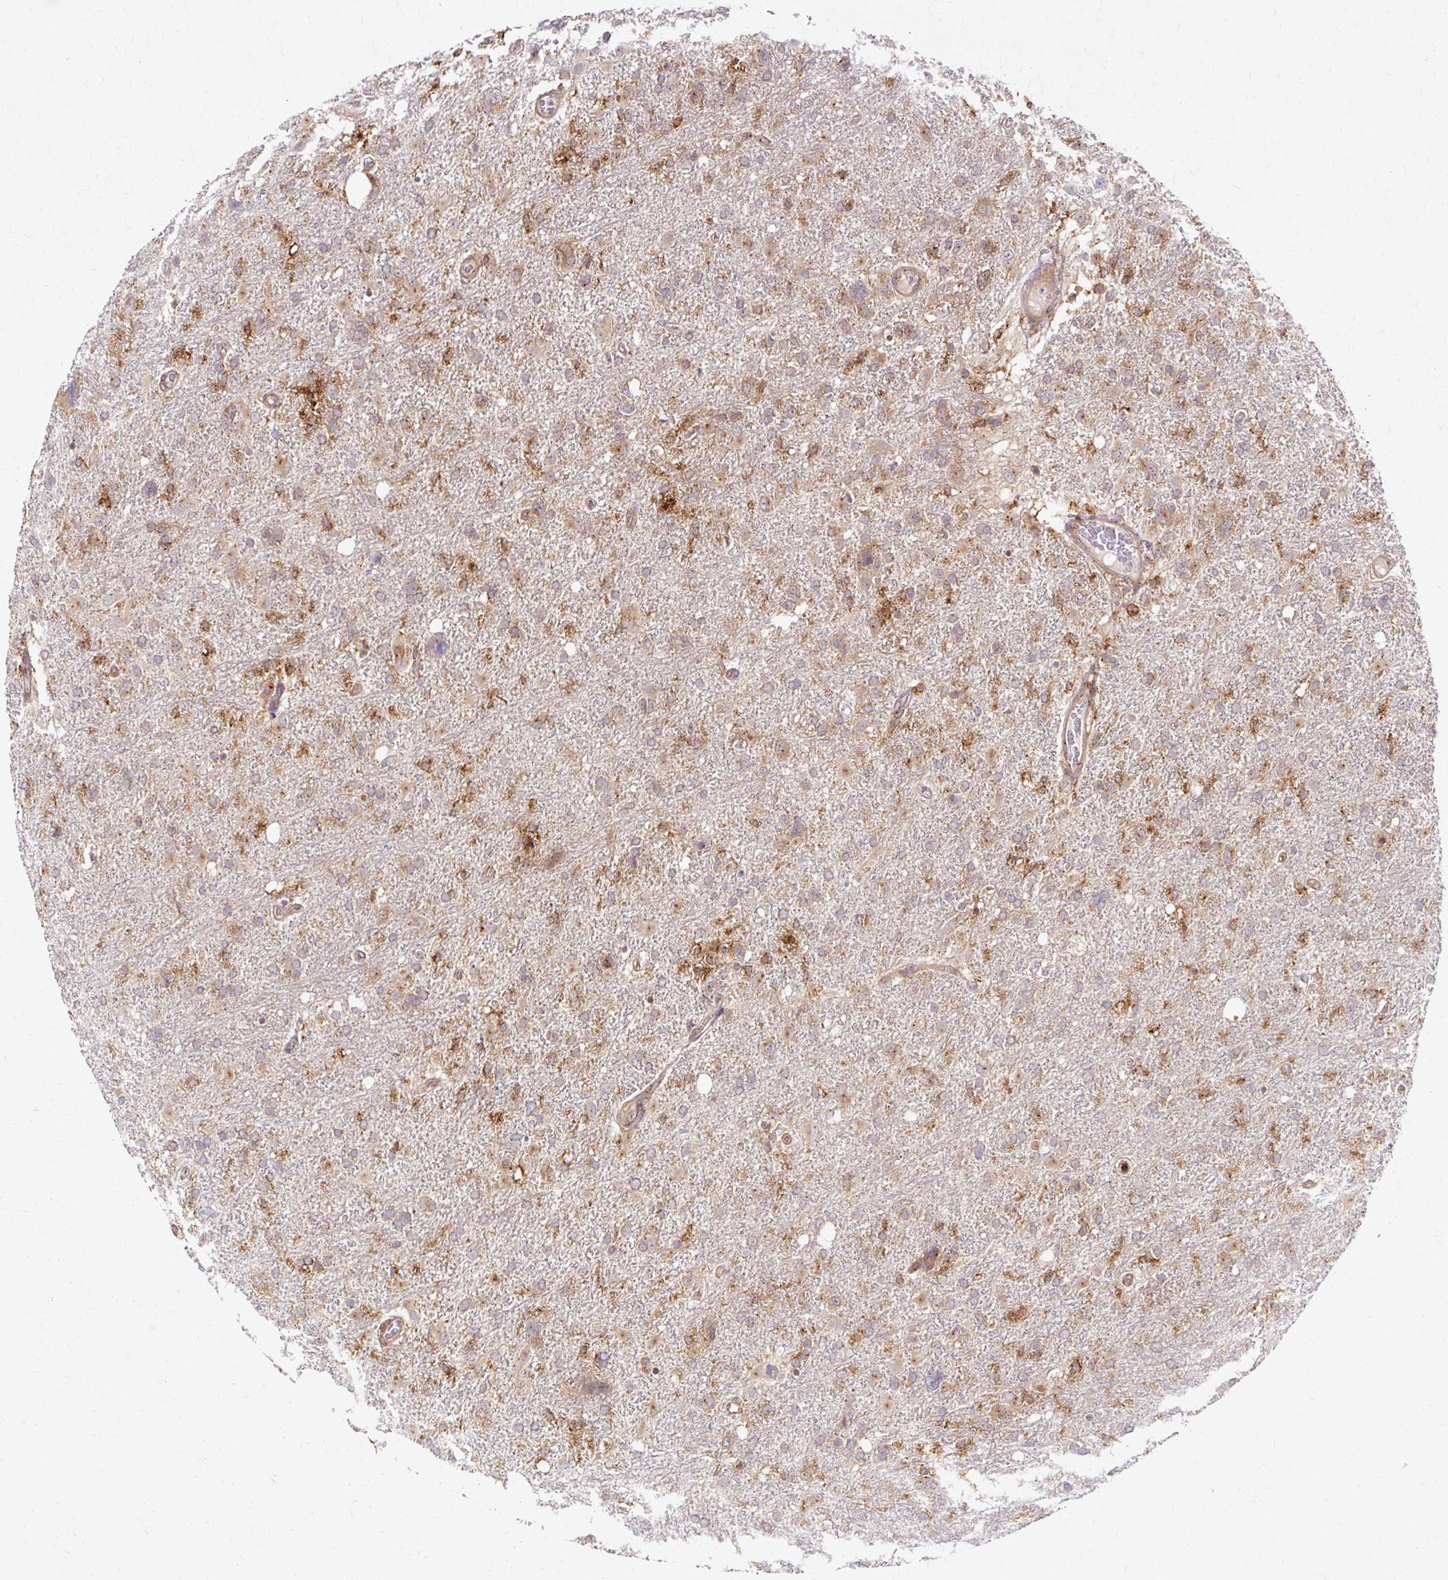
{"staining": {"intensity": "moderate", "quantity": ">75%", "location": "cytoplasmic/membranous"}, "tissue": "glioma", "cell_type": "Tumor cells", "image_type": "cancer", "snomed": [{"axis": "morphology", "description": "Glioma, malignant, High grade"}, {"axis": "topography", "description": "Brain"}], "caption": "Brown immunohistochemical staining in human malignant glioma (high-grade) displays moderate cytoplasmic/membranous expression in approximately >75% of tumor cells.", "gene": "MZT2B", "patient": {"sex": "male", "age": 61}}